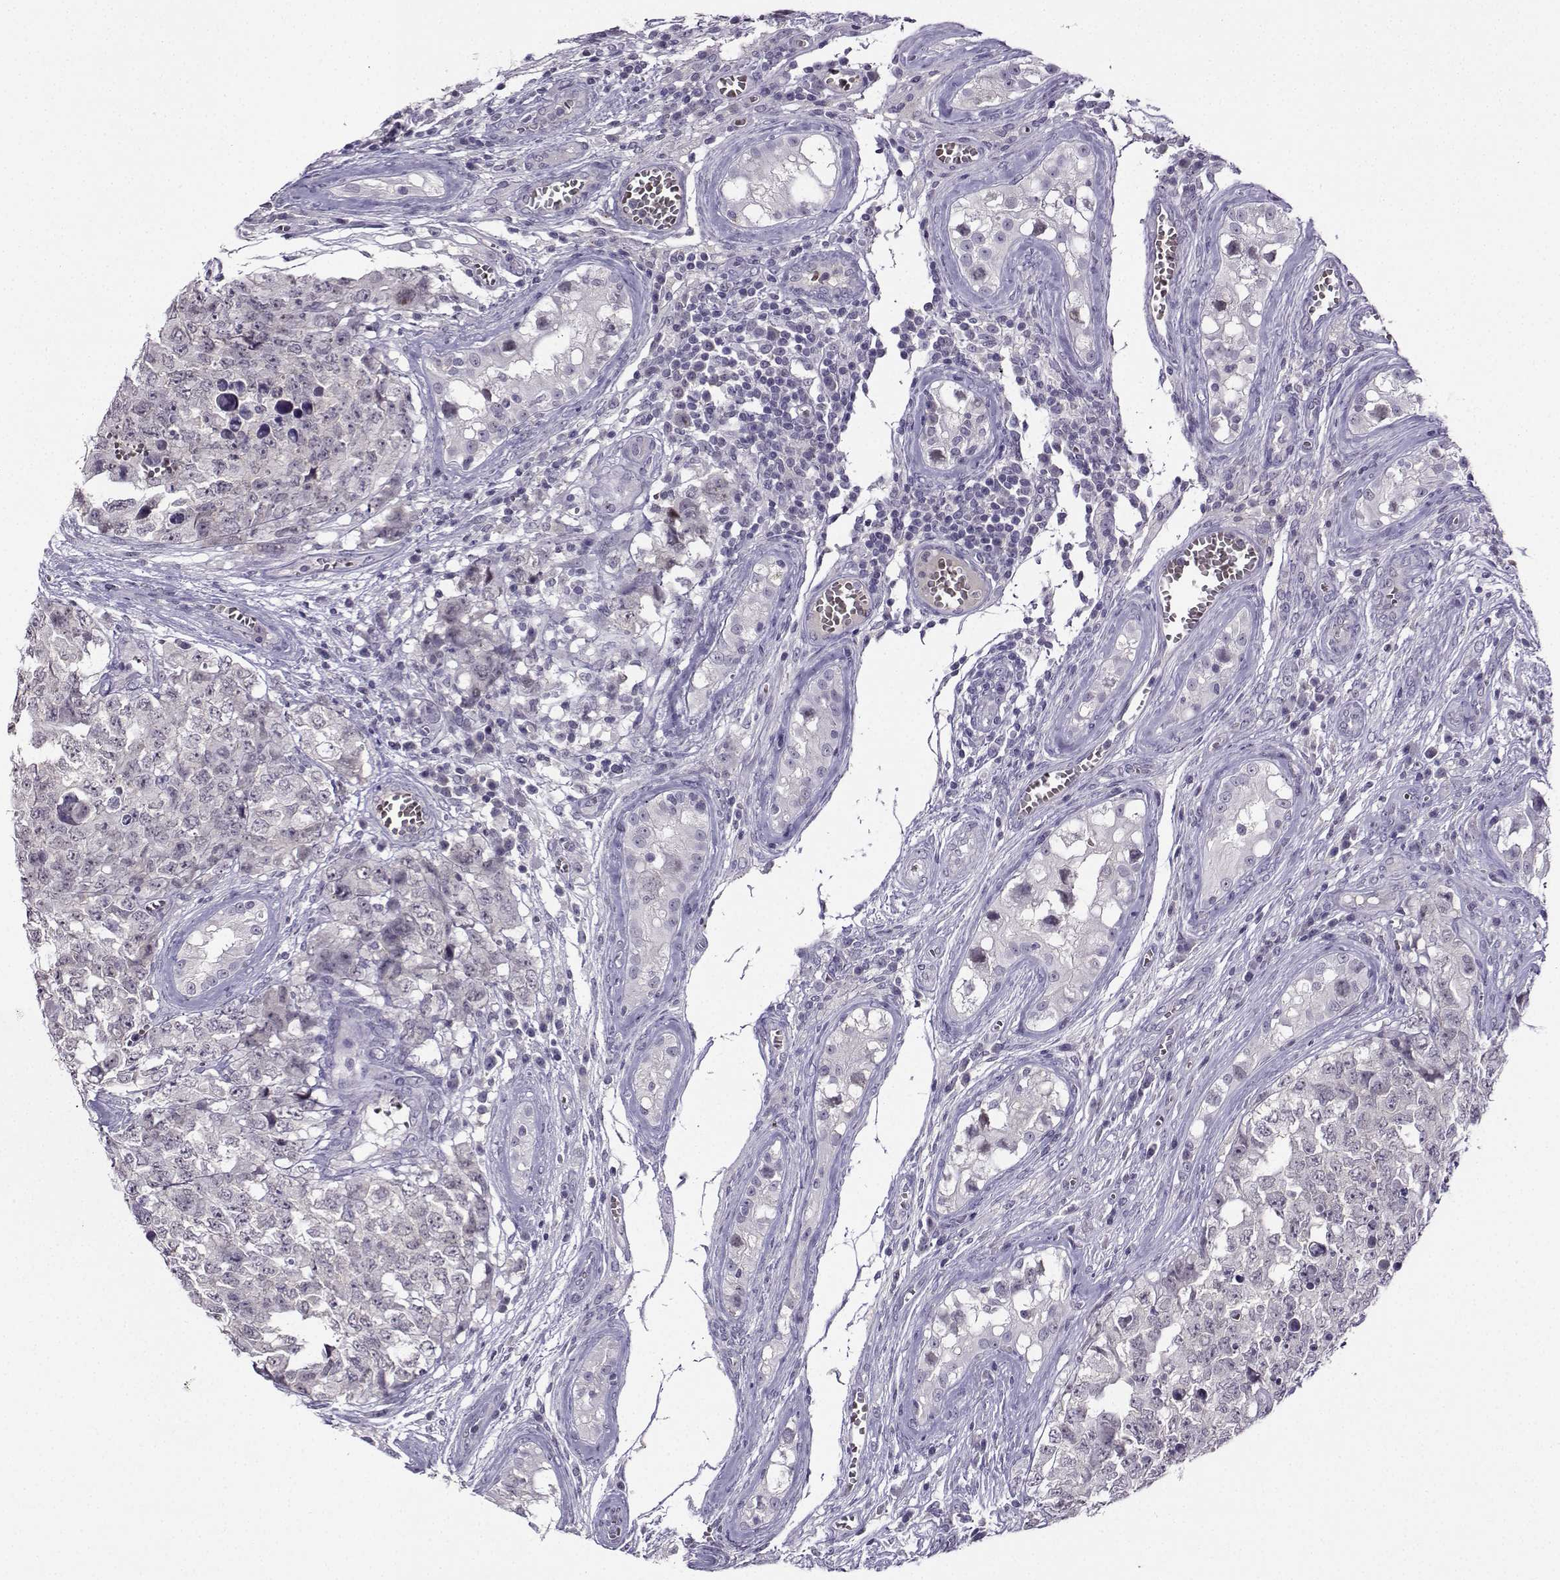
{"staining": {"intensity": "negative", "quantity": "none", "location": "none"}, "tissue": "testis cancer", "cell_type": "Tumor cells", "image_type": "cancer", "snomed": [{"axis": "morphology", "description": "Carcinoma, Embryonal, NOS"}, {"axis": "topography", "description": "Testis"}], "caption": "This image is of testis cancer (embryonal carcinoma) stained with immunohistochemistry to label a protein in brown with the nuclei are counter-stained blue. There is no expression in tumor cells. (Immunohistochemistry (ihc), brightfield microscopy, high magnification).", "gene": "LRFN2", "patient": {"sex": "male", "age": 23}}